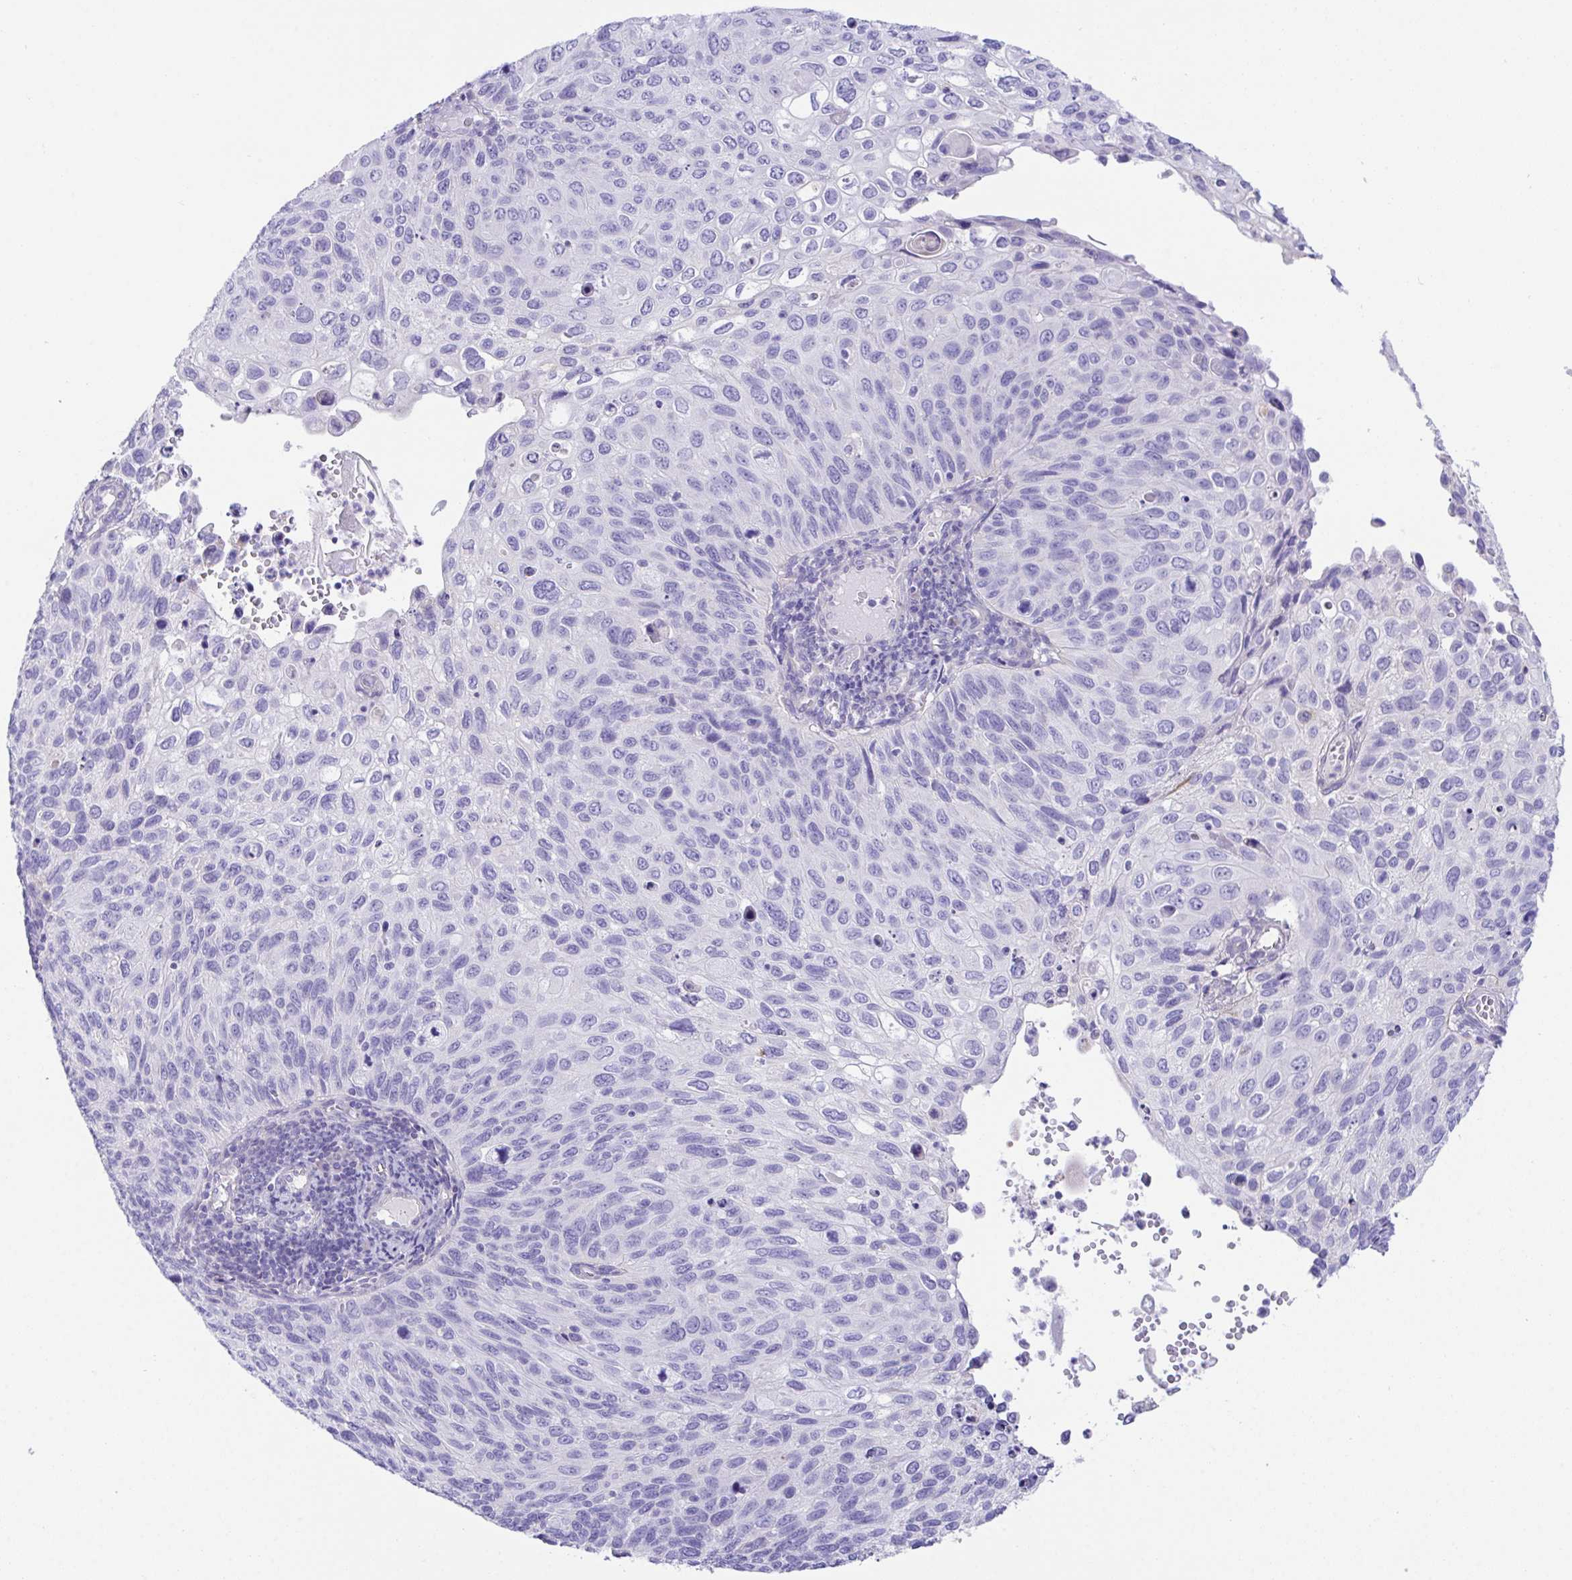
{"staining": {"intensity": "negative", "quantity": "none", "location": "none"}, "tissue": "cervical cancer", "cell_type": "Tumor cells", "image_type": "cancer", "snomed": [{"axis": "morphology", "description": "Squamous cell carcinoma, NOS"}, {"axis": "topography", "description": "Cervix"}], "caption": "DAB immunohistochemical staining of human cervical squamous cell carcinoma reveals no significant staining in tumor cells. (DAB (3,3'-diaminobenzidine) immunohistochemistry with hematoxylin counter stain).", "gene": "TMEM106B", "patient": {"sex": "female", "age": 70}}